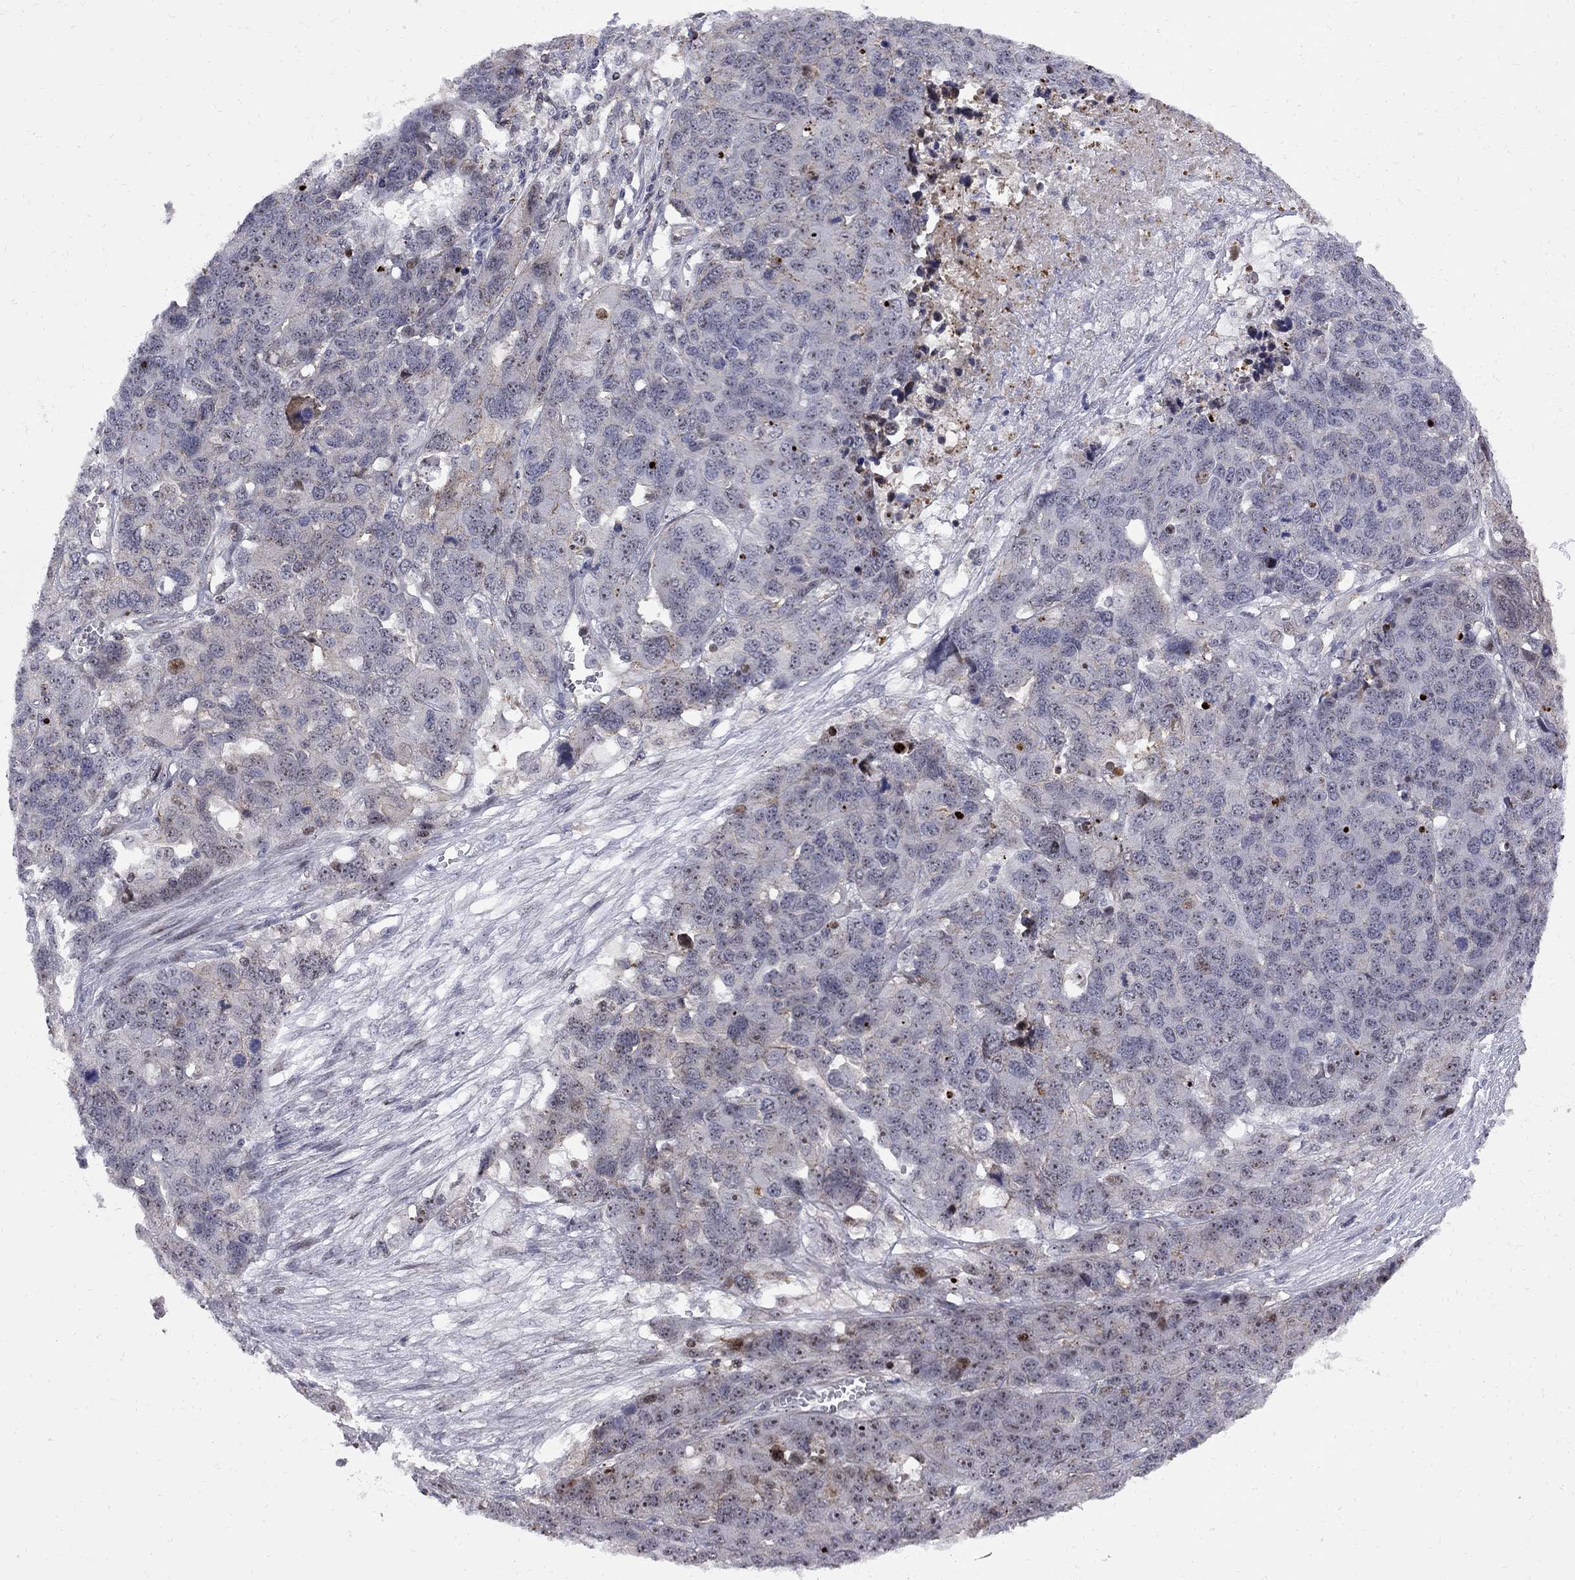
{"staining": {"intensity": "negative", "quantity": "none", "location": "none"}, "tissue": "ovarian cancer", "cell_type": "Tumor cells", "image_type": "cancer", "snomed": [{"axis": "morphology", "description": "Cystadenocarcinoma, serous, NOS"}, {"axis": "topography", "description": "Ovary"}], "caption": "A histopathology image of ovarian serous cystadenocarcinoma stained for a protein exhibits no brown staining in tumor cells.", "gene": "DHX33", "patient": {"sex": "female", "age": 87}}